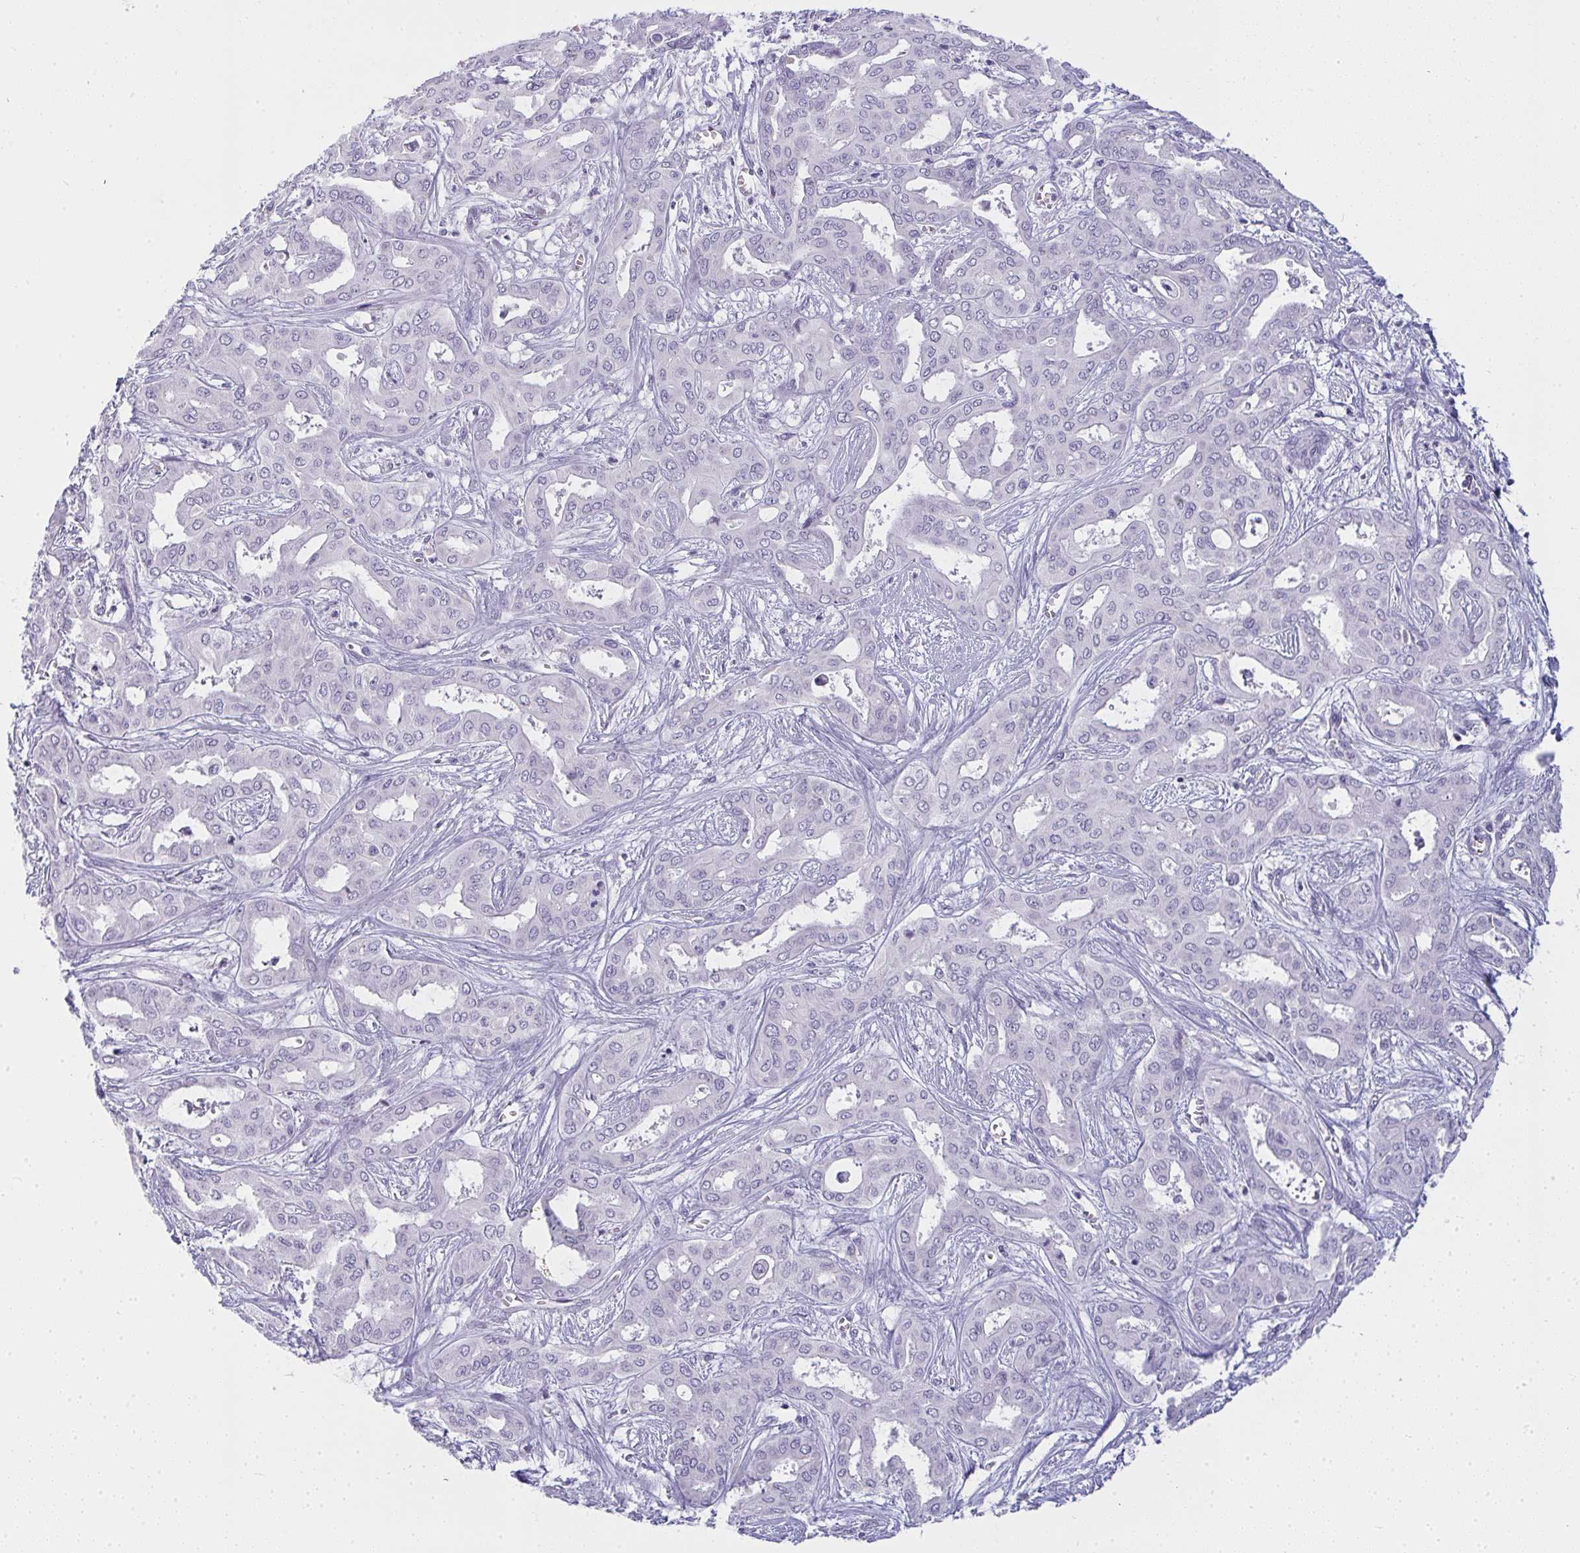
{"staining": {"intensity": "negative", "quantity": "none", "location": "none"}, "tissue": "liver cancer", "cell_type": "Tumor cells", "image_type": "cancer", "snomed": [{"axis": "morphology", "description": "Cholangiocarcinoma"}, {"axis": "topography", "description": "Liver"}], "caption": "The image reveals no staining of tumor cells in liver cancer.", "gene": "ZNF182", "patient": {"sex": "female", "age": 64}}